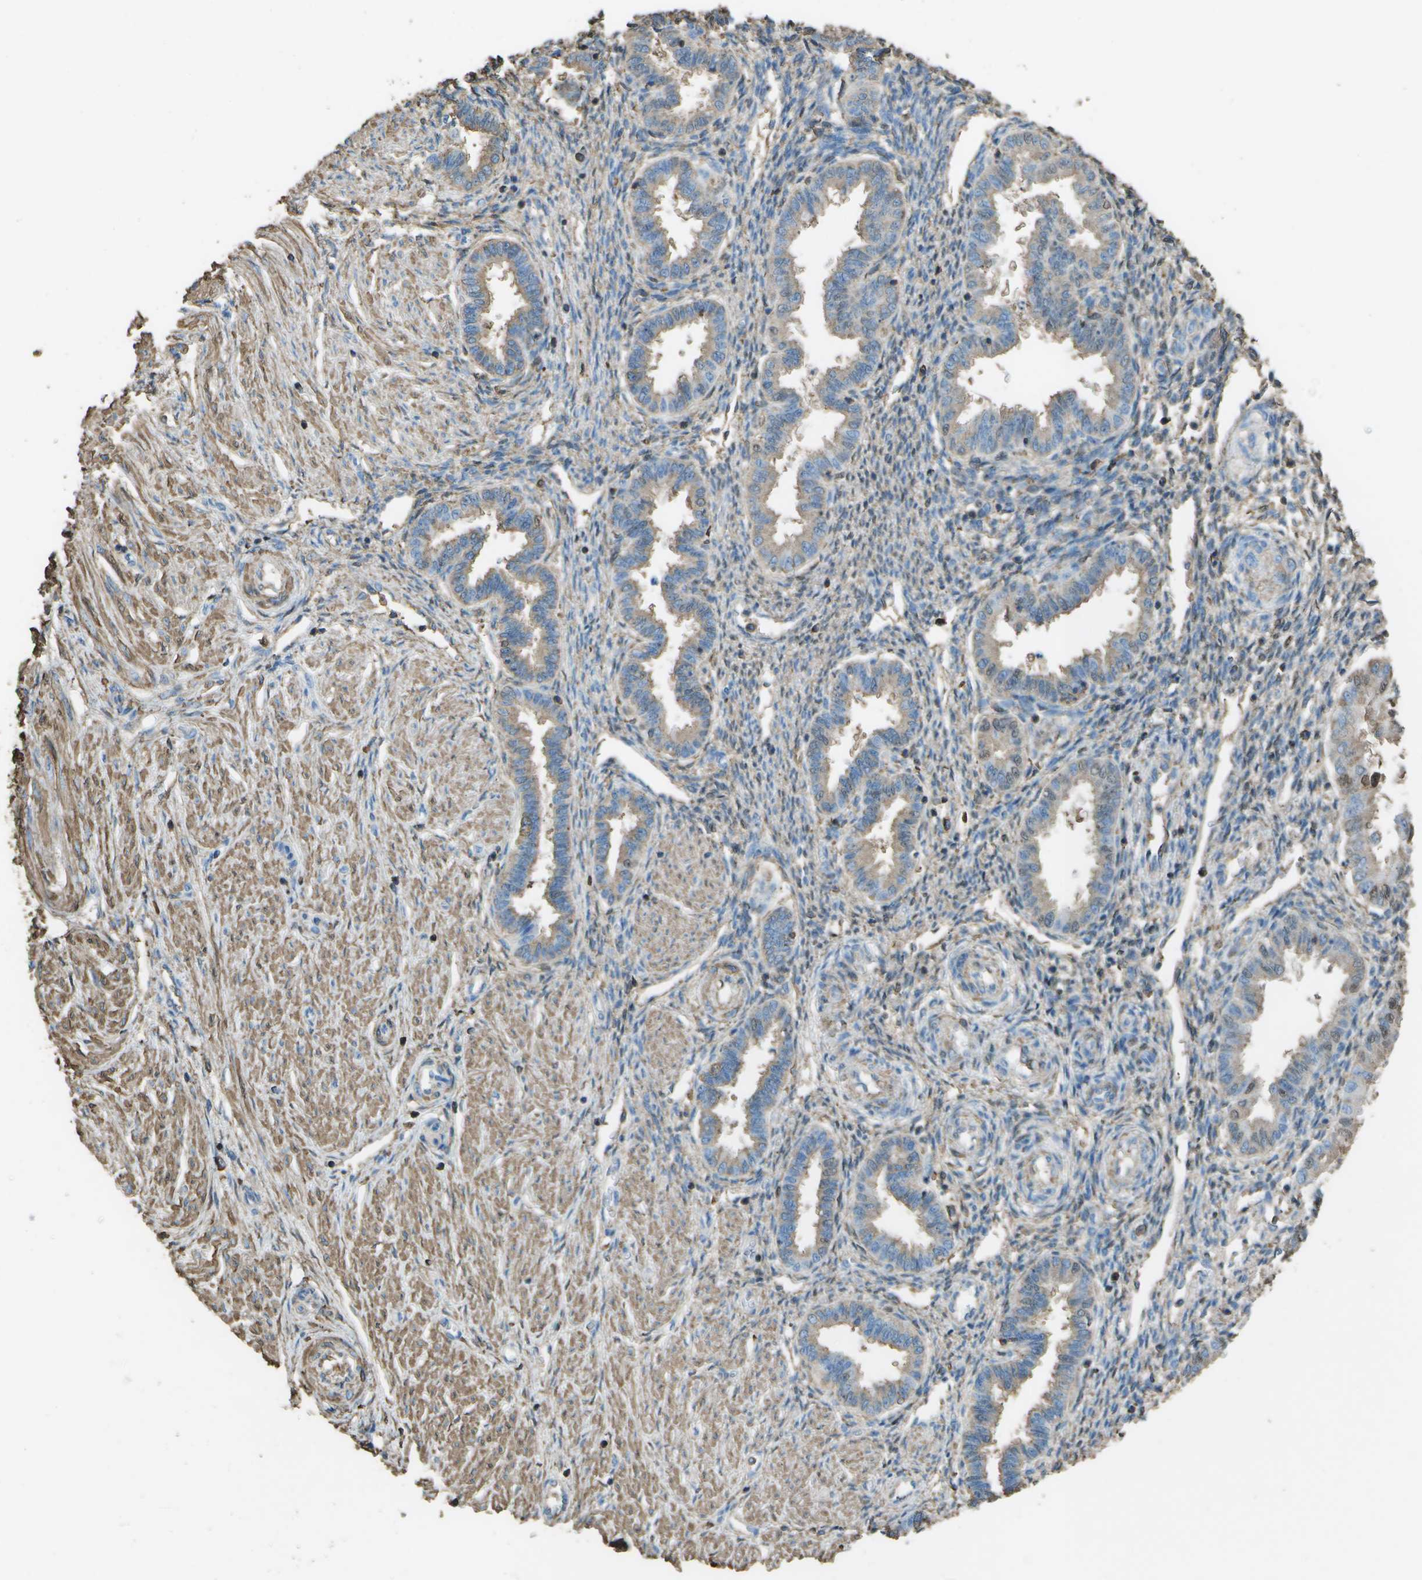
{"staining": {"intensity": "moderate", "quantity": "25%-75%", "location": "cytoplasmic/membranous"}, "tissue": "endometrium", "cell_type": "Cells in endometrial stroma", "image_type": "normal", "snomed": [{"axis": "morphology", "description": "Normal tissue, NOS"}, {"axis": "topography", "description": "Endometrium"}], "caption": "Human endometrium stained with a brown dye exhibits moderate cytoplasmic/membranous positive positivity in about 25%-75% of cells in endometrial stroma.", "gene": "CYP4F11", "patient": {"sex": "female", "age": 33}}